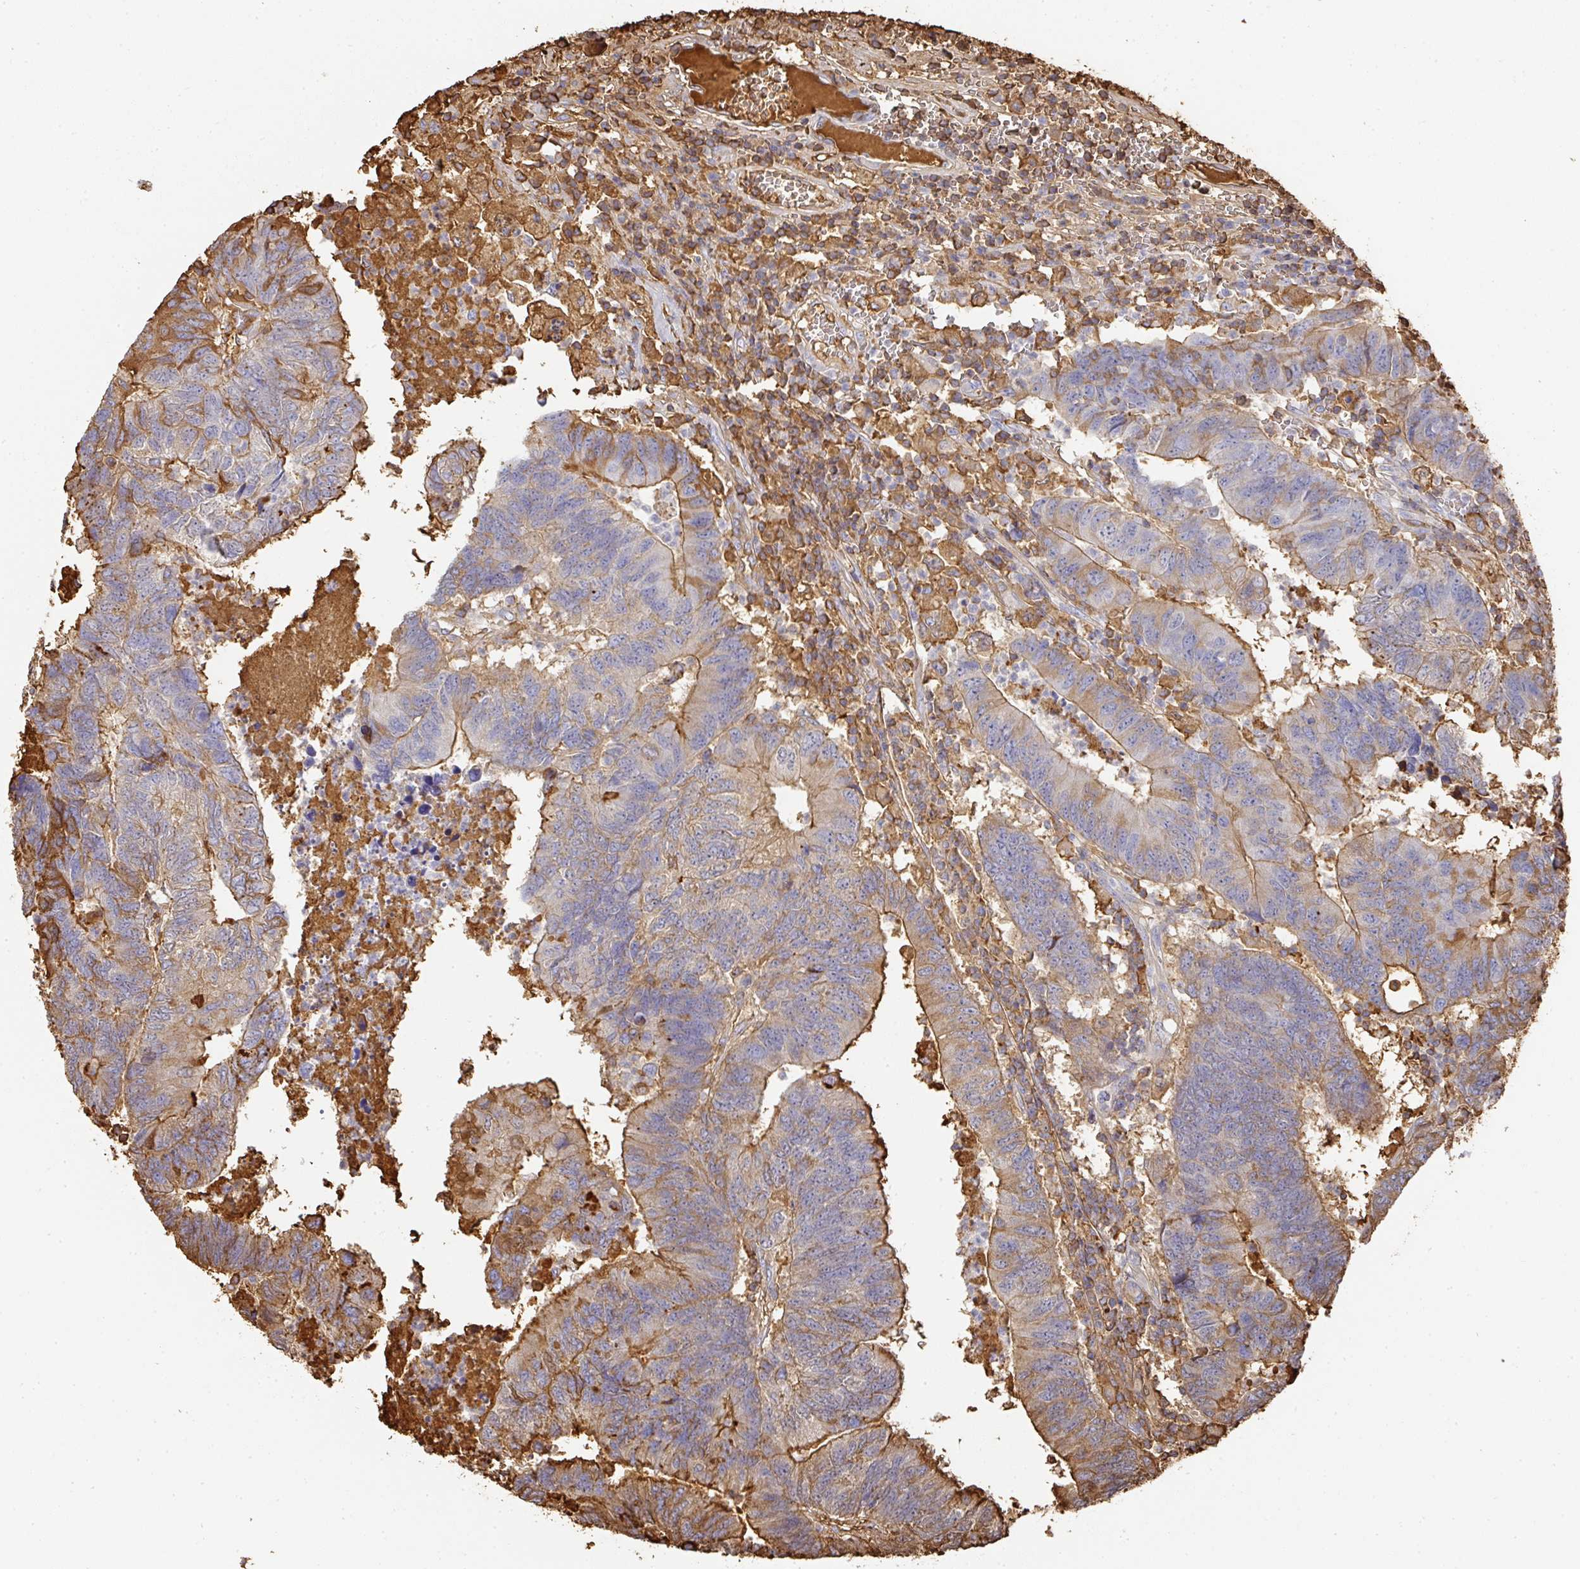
{"staining": {"intensity": "moderate", "quantity": "25%-75%", "location": "cytoplasmic/membranous"}, "tissue": "colorectal cancer", "cell_type": "Tumor cells", "image_type": "cancer", "snomed": [{"axis": "morphology", "description": "Adenocarcinoma, NOS"}, {"axis": "topography", "description": "Colon"}], "caption": "The immunohistochemical stain labels moderate cytoplasmic/membranous expression in tumor cells of colorectal cancer tissue.", "gene": "ALB", "patient": {"sex": "female", "age": 48}}